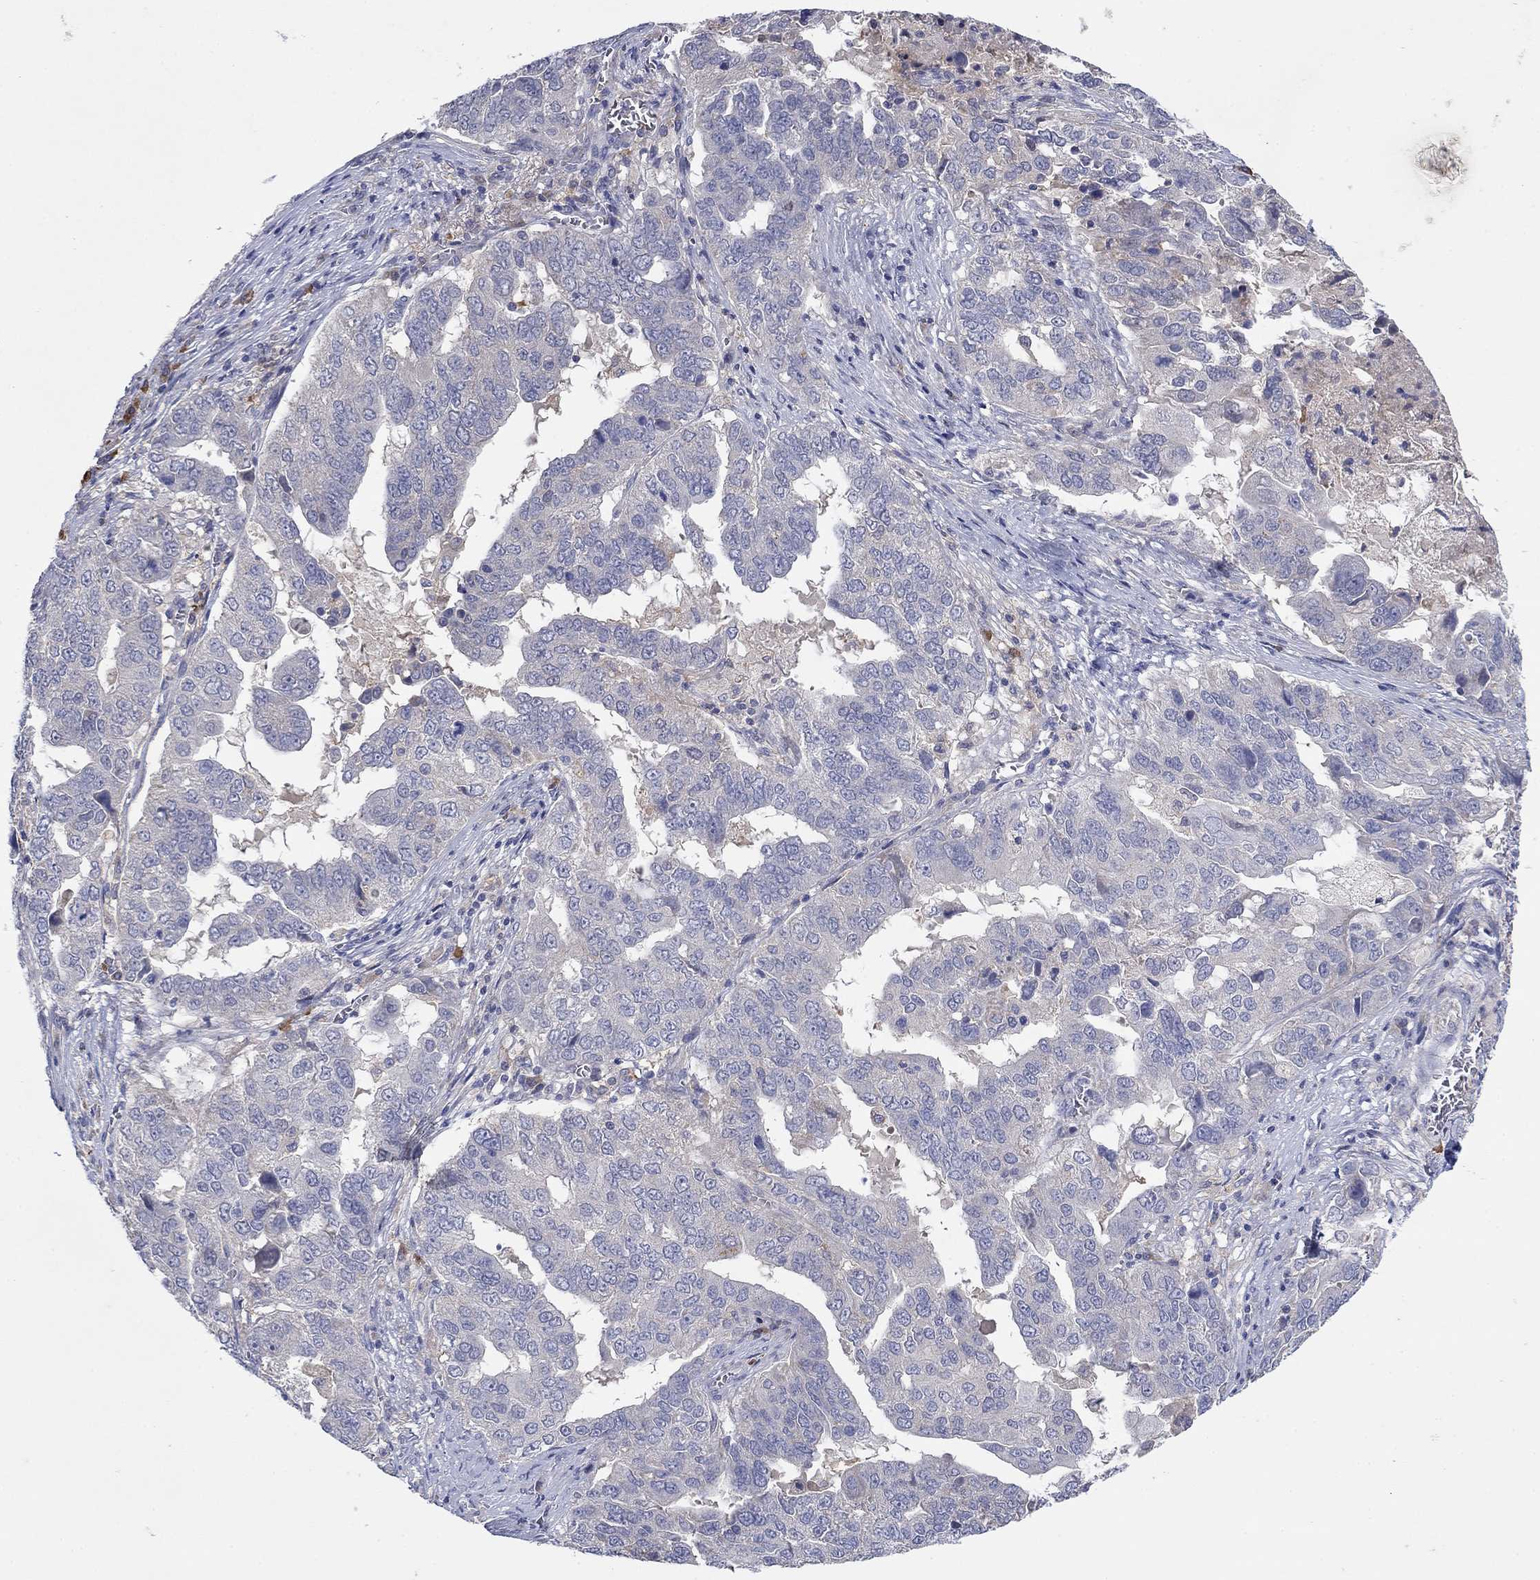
{"staining": {"intensity": "negative", "quantity": "none", "location": "none"}, "tissue": "ovarian cancer", "cell_type": "Tumor cells", "image_type": "cancer", "snomed": [{"axis": "morphology", "description": "Carcinoma, endometroid"}, {"axis": "topography", "description": "Soft tissue"}, {"axis": "topography", "description": "Ovary"}], "caption": "Human ovarian cancer (endometroid carcinoma) stained for a protein using IHC displays no positivity in tumor cells.", "gene": "PLCL2", "patient": {"sex": "female", "age": 52}}